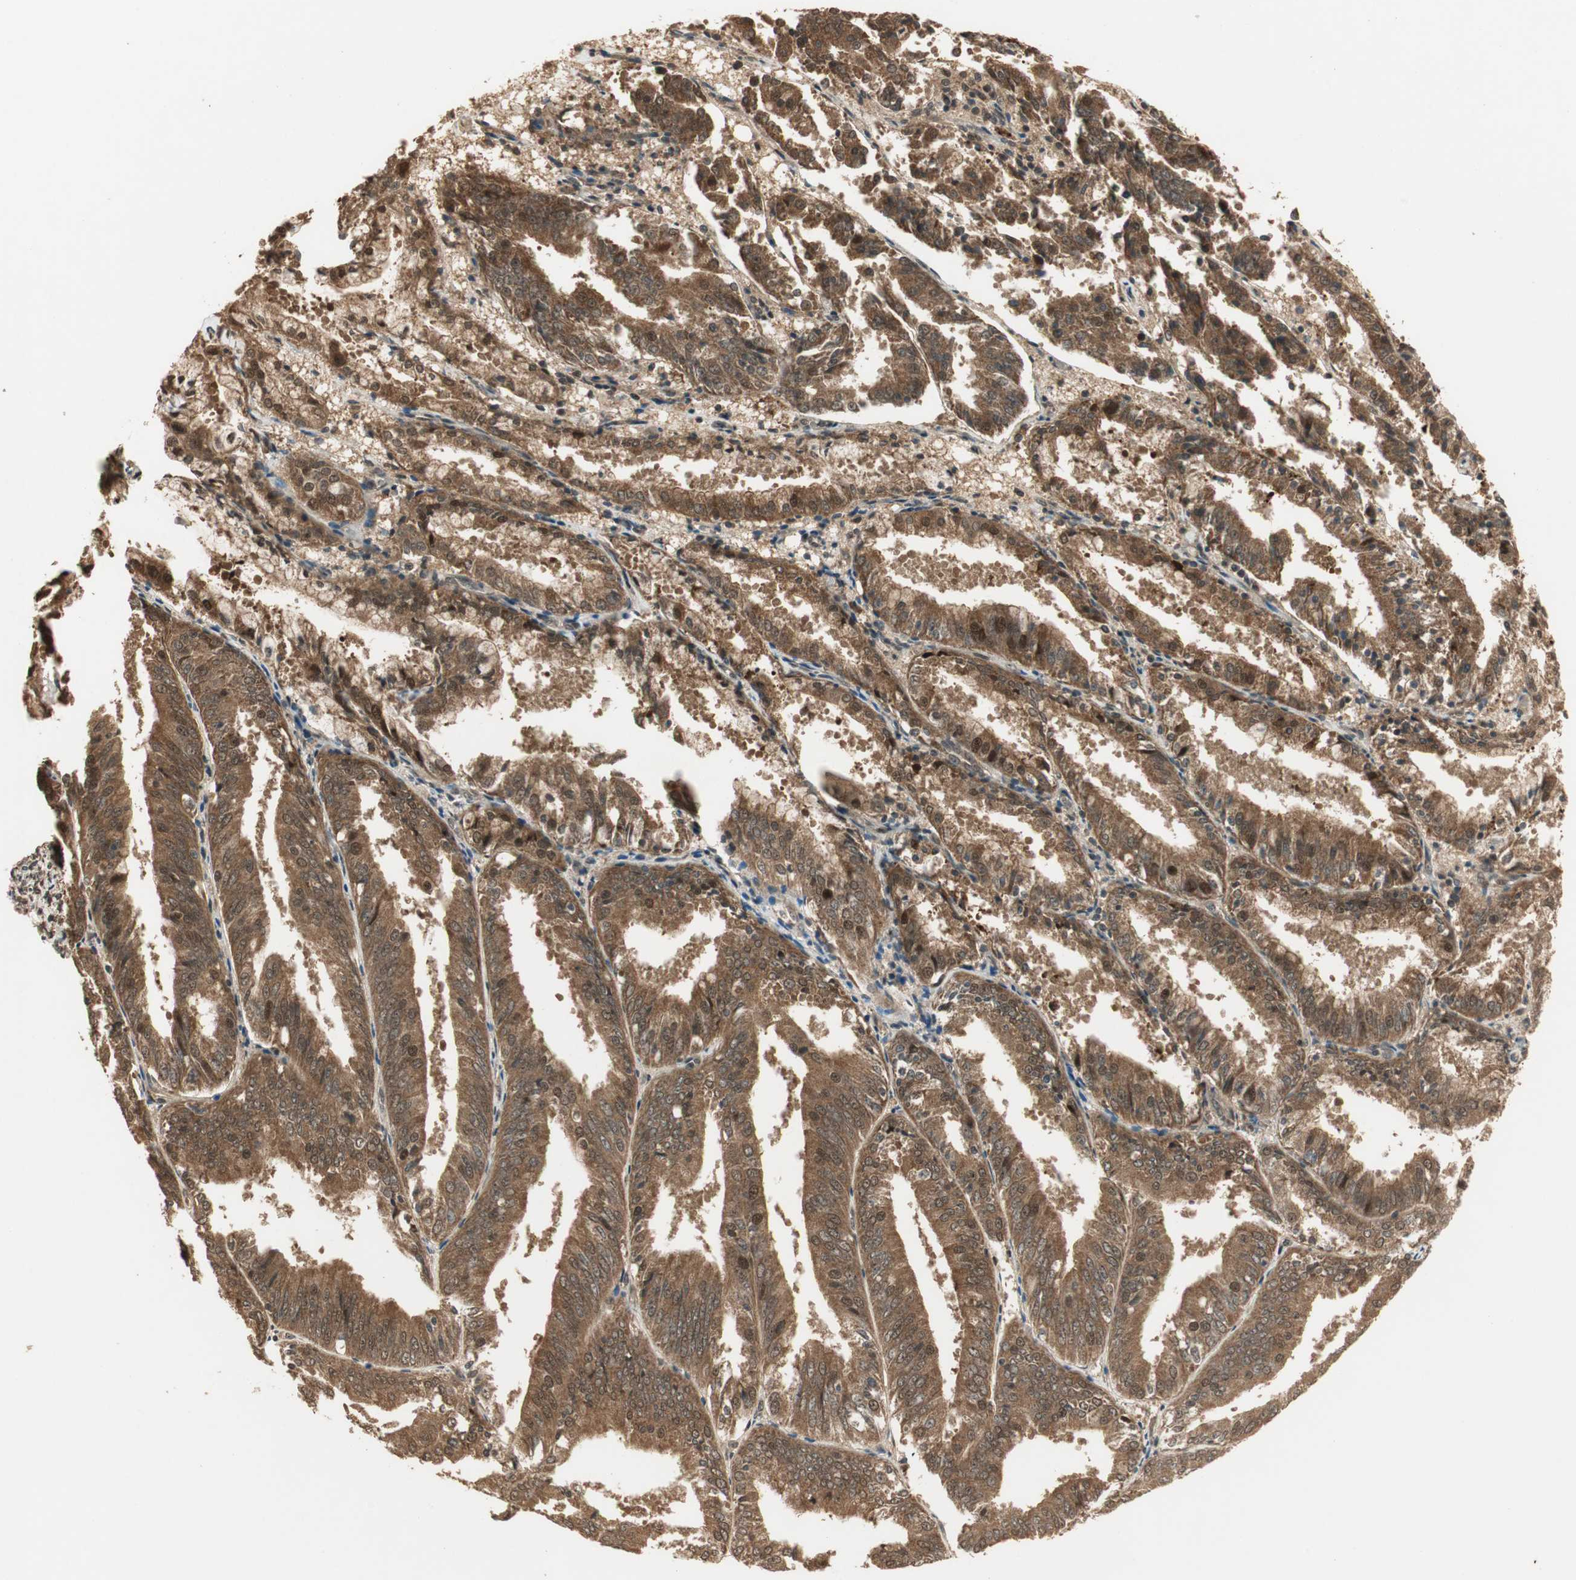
{"staining": {"intensity": "strong", "quantity": ">75%", "location": "cytoplasmic/membranous,nuclear"}, "tissue": "endometrial cancer", "cell_type": "Tumor cells", "image_type": "cancer", "snomed": [{"axis": "morphology", "description": "Adenocarcinoma, NOS"}, {"axis": "topography", "description": "Endometrium"}], "caption": "Protein expression analysis of endometrial adenocarcinoma demonstrates strong cytoplasmic/membranous and nuclear expression in approximately >75% of tumor cells. (DAB = brown stain, brightfield microscopy at high magnification).", "gene": "ZSCAN31", "patient": {"sex": "female", "age": 63}}